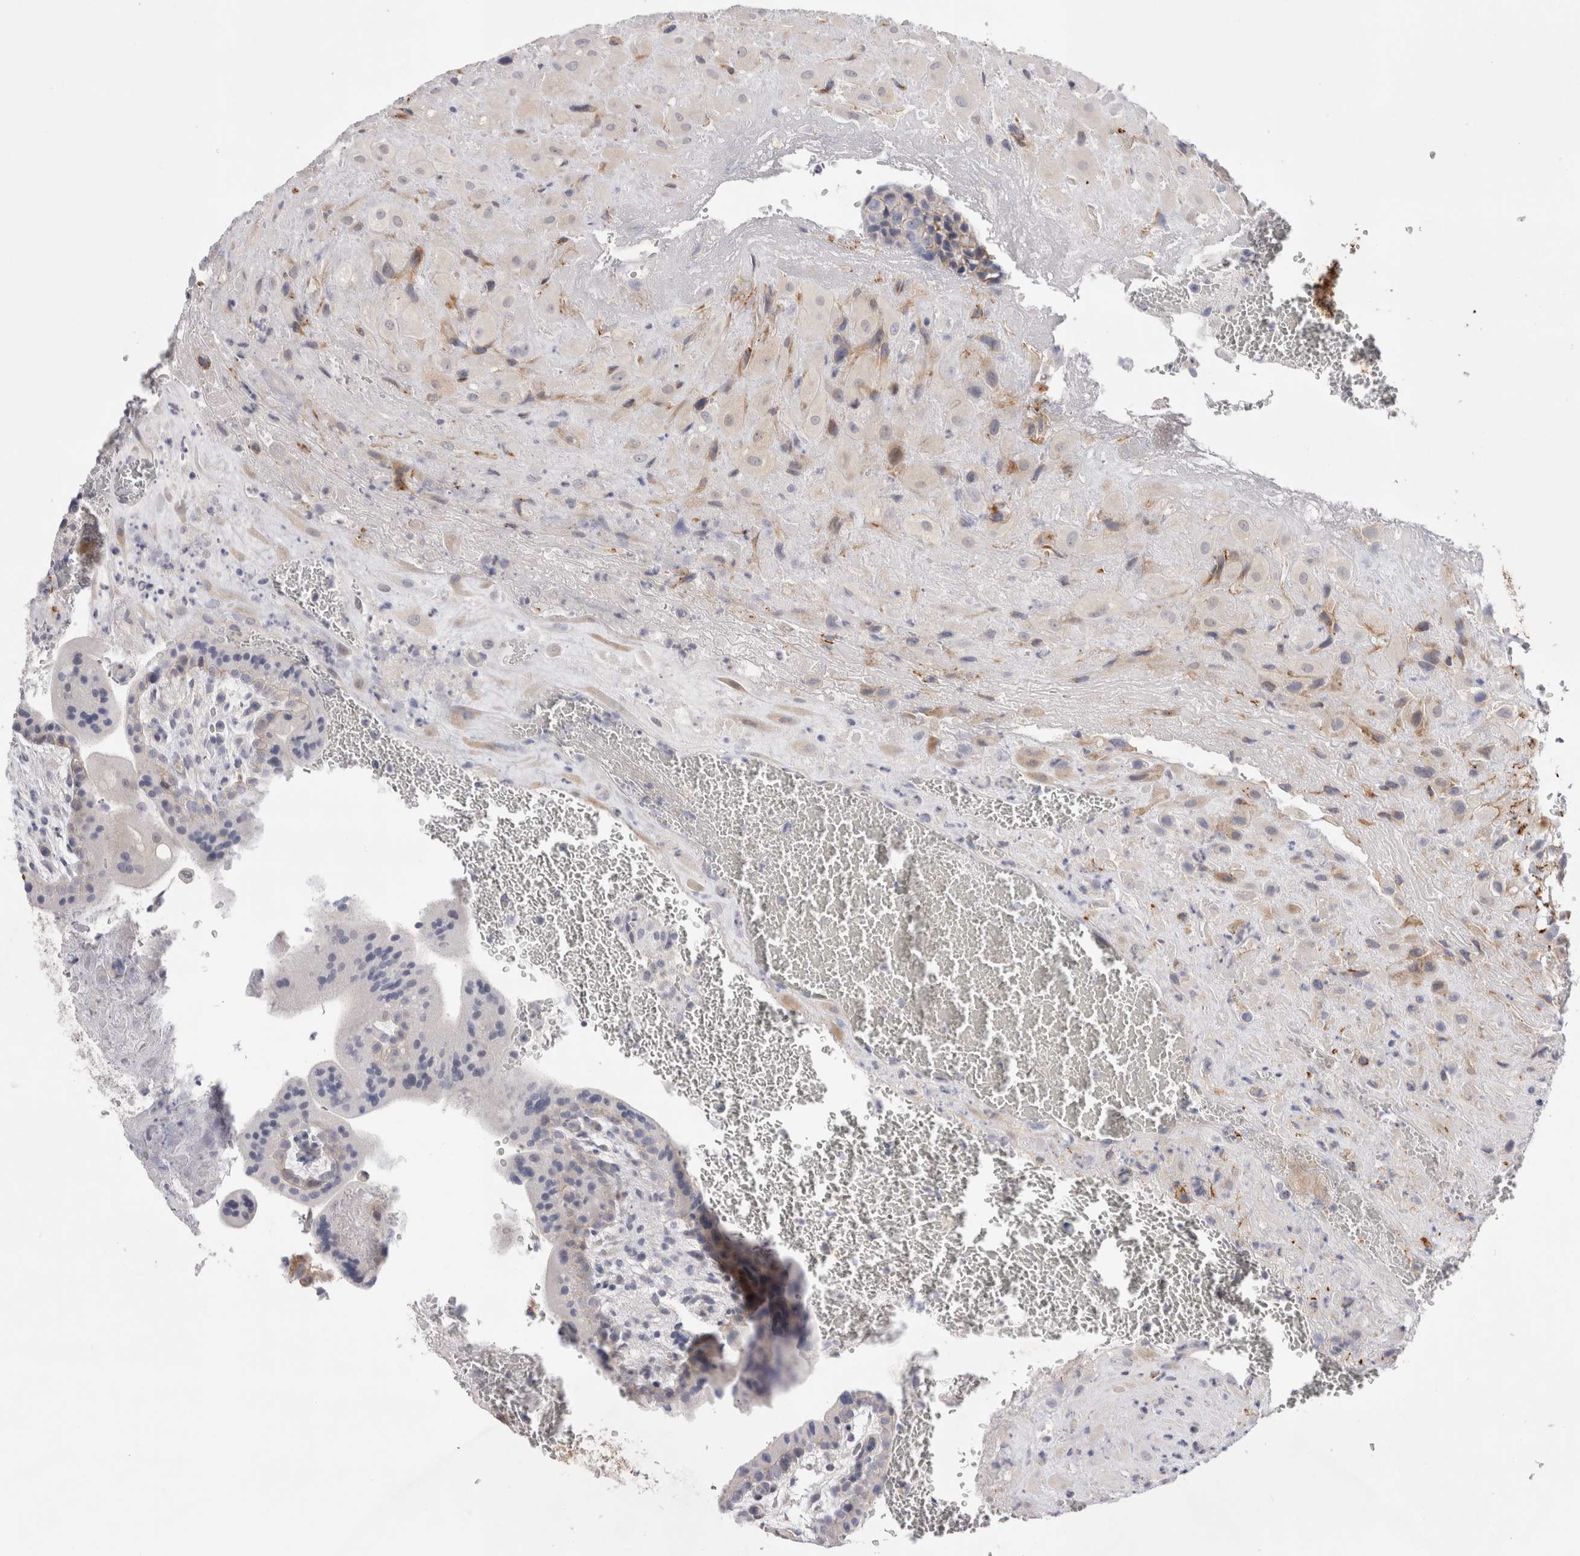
{"staining": {"intensity": "weak", "quantity": "<25%", "location": "cytoplasmic/membranous"}, "tissue": "placenta", "cell_type": "Decidual cells", "image_type": "normal", "snomed": [{"axis": "morphology", "description": "Normal tissue, NOS"}, {"axis": "topography", "description": "Placenta"}], "caption": "Immunohistochemistry of unremarkable human placenta displays no staining in decidual cells.", "gene": "SPINK2", "patient": {"sex": "female", "age": 35}}